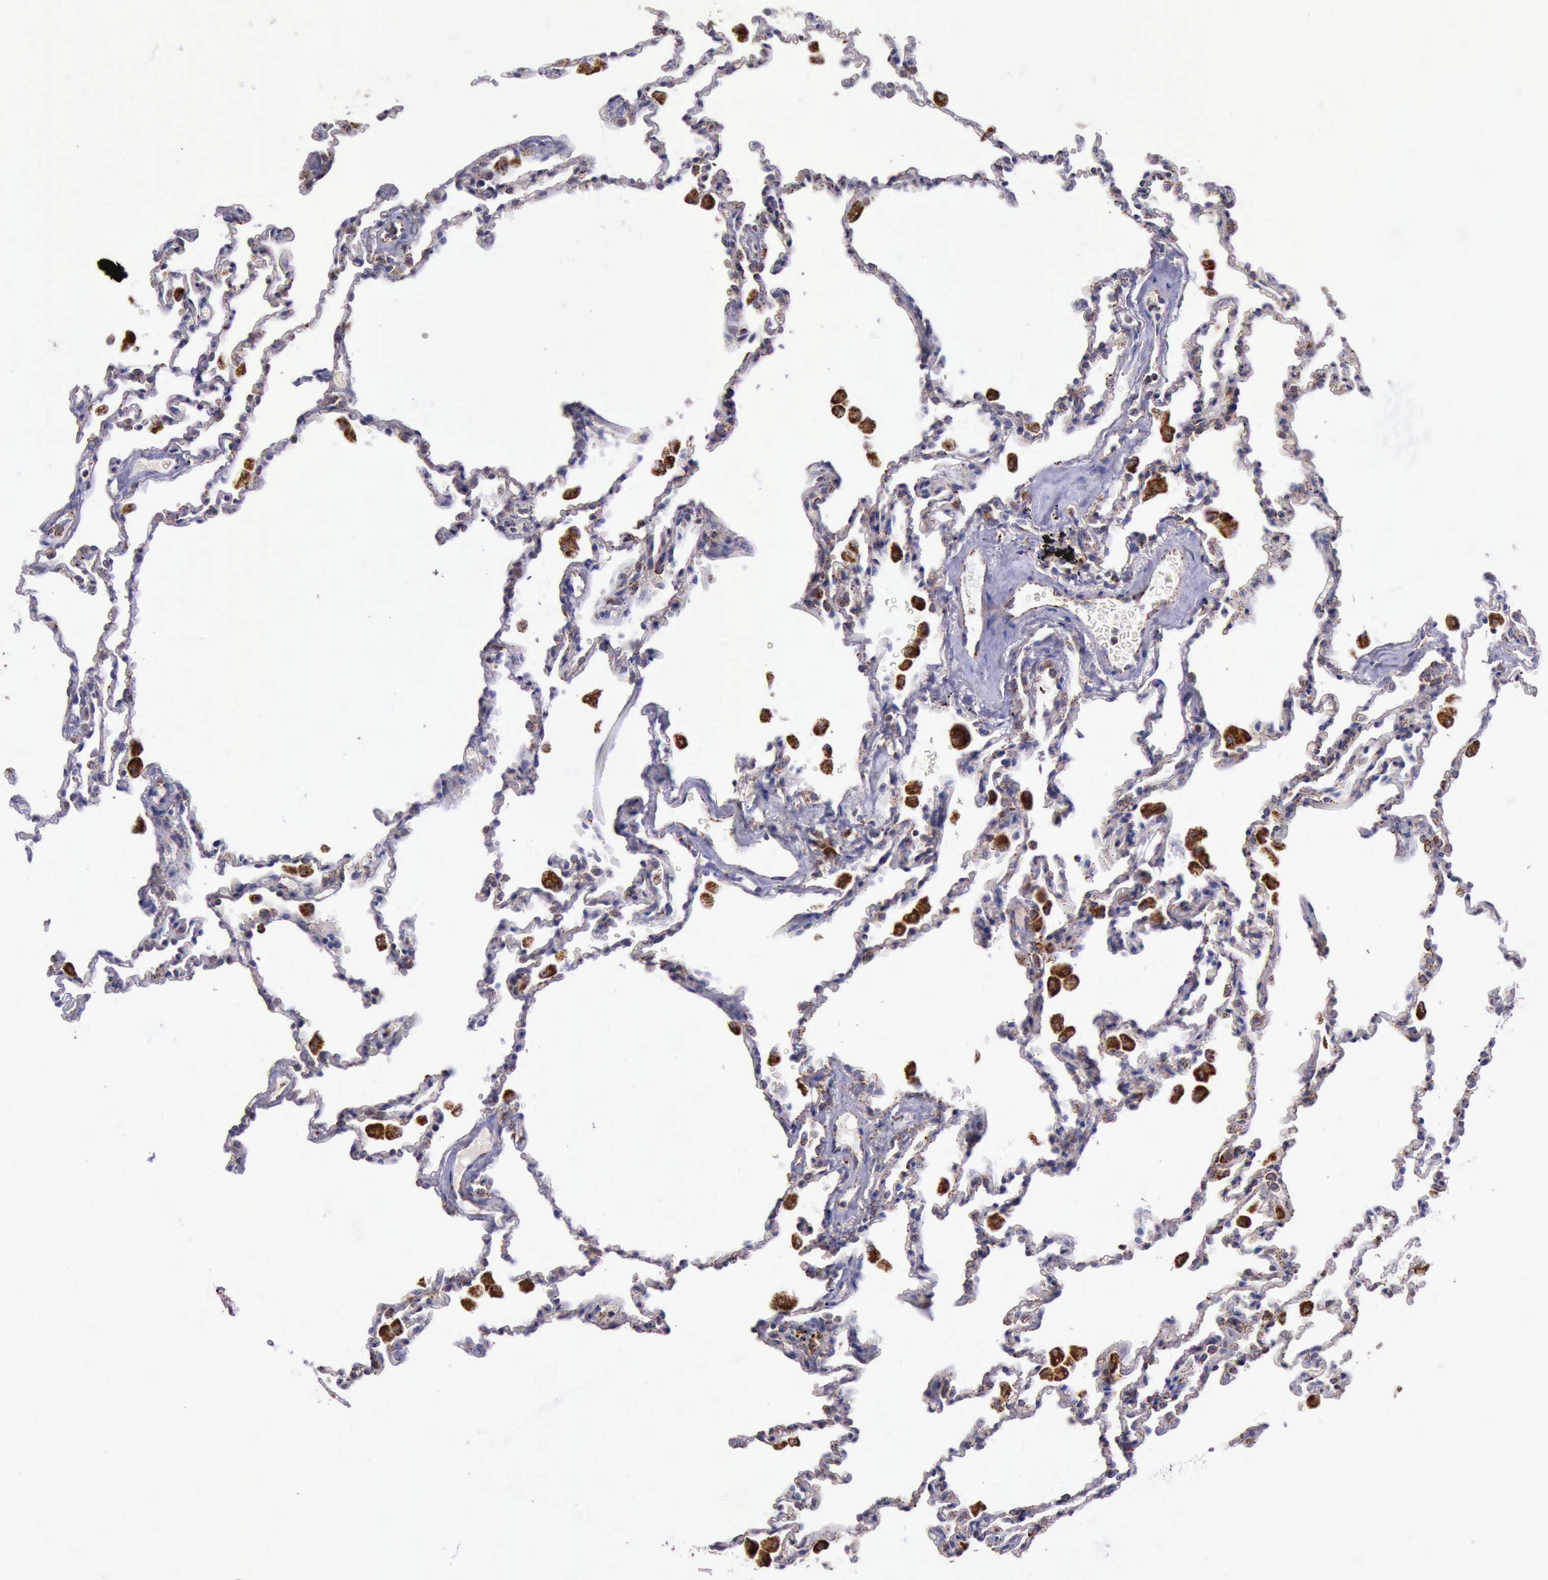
{"staining": {"intensity": "moderate", "quantity": ">75%", "location": "cytoplasmic/membranous"}, "tissue": "lung", "cell_type": "Alveolar cells", "image_type": "normal", "snomed": [{"axis": "morphology", "description": "Normal tissue, NOS"}, {"axis": "topography", "description": "Lung"}], "caption": "This image exhibits benign lung stained with immunohistochemistry (IHC) to label a protein in brown. The cytoplasmic/membranous of alveolar cells show moderate positivity for the protein. Nuclei are counter-stained blue.", "gene": "TXN2", "patient": {"sex": "male", "age": 59}}